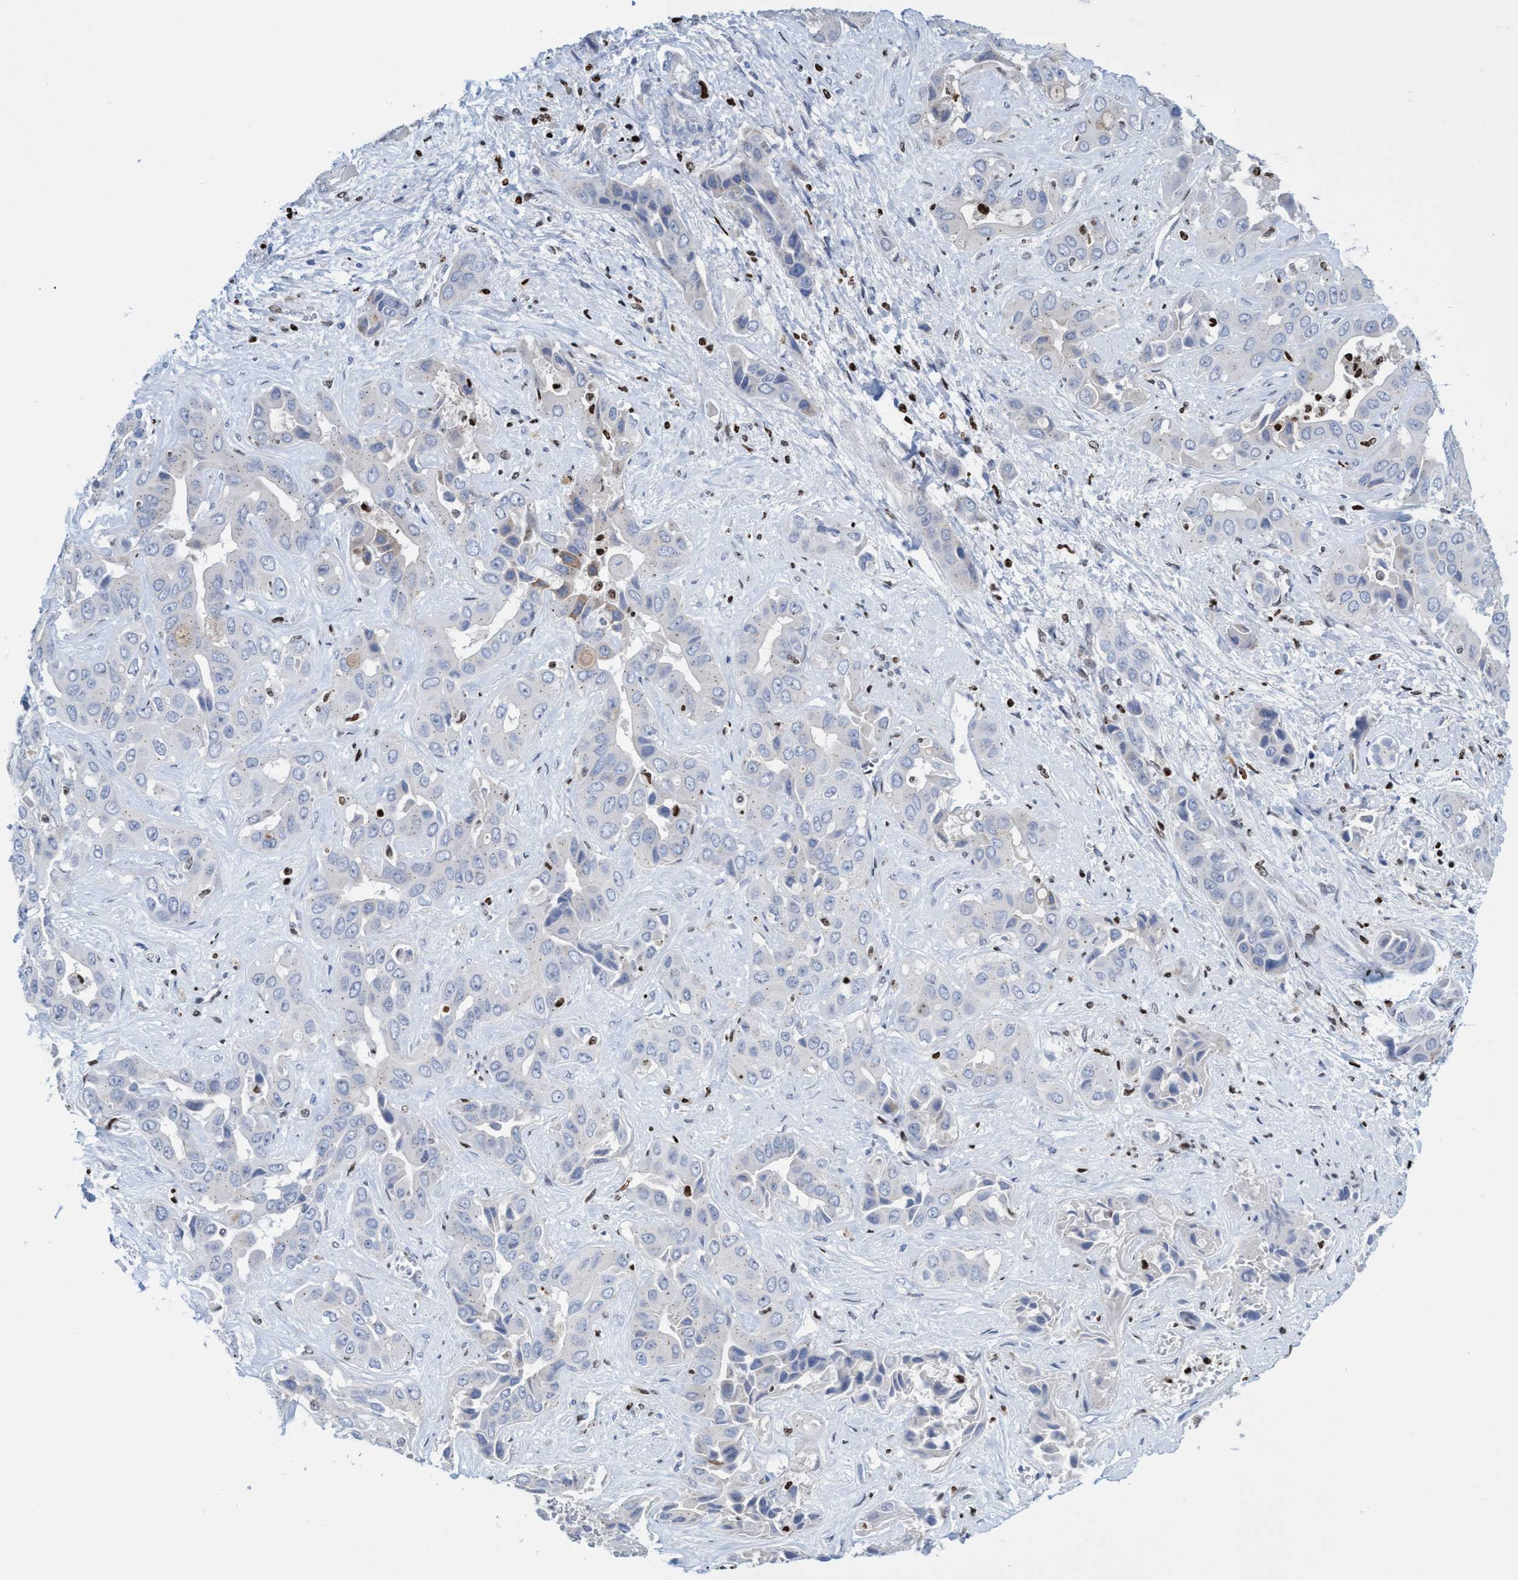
{"staining": {"intensity": "negative", "quantity": "none", "location": "none"}, "tissue": "liver cancer", "cell_type": "Tumor cells", "image_type": "cancer", "snomed": [{"axis": "morphology", "description": "Cholangiocarcinoma"}, {"axis": "topography", "description": "Liver"}], "caption": "This is an IHC histopathology image of liver cholangiocarcinoma. There is no staining in tumor cells.", "gene": "CBX2", "patient": {"sex": "female", "age": 52}}